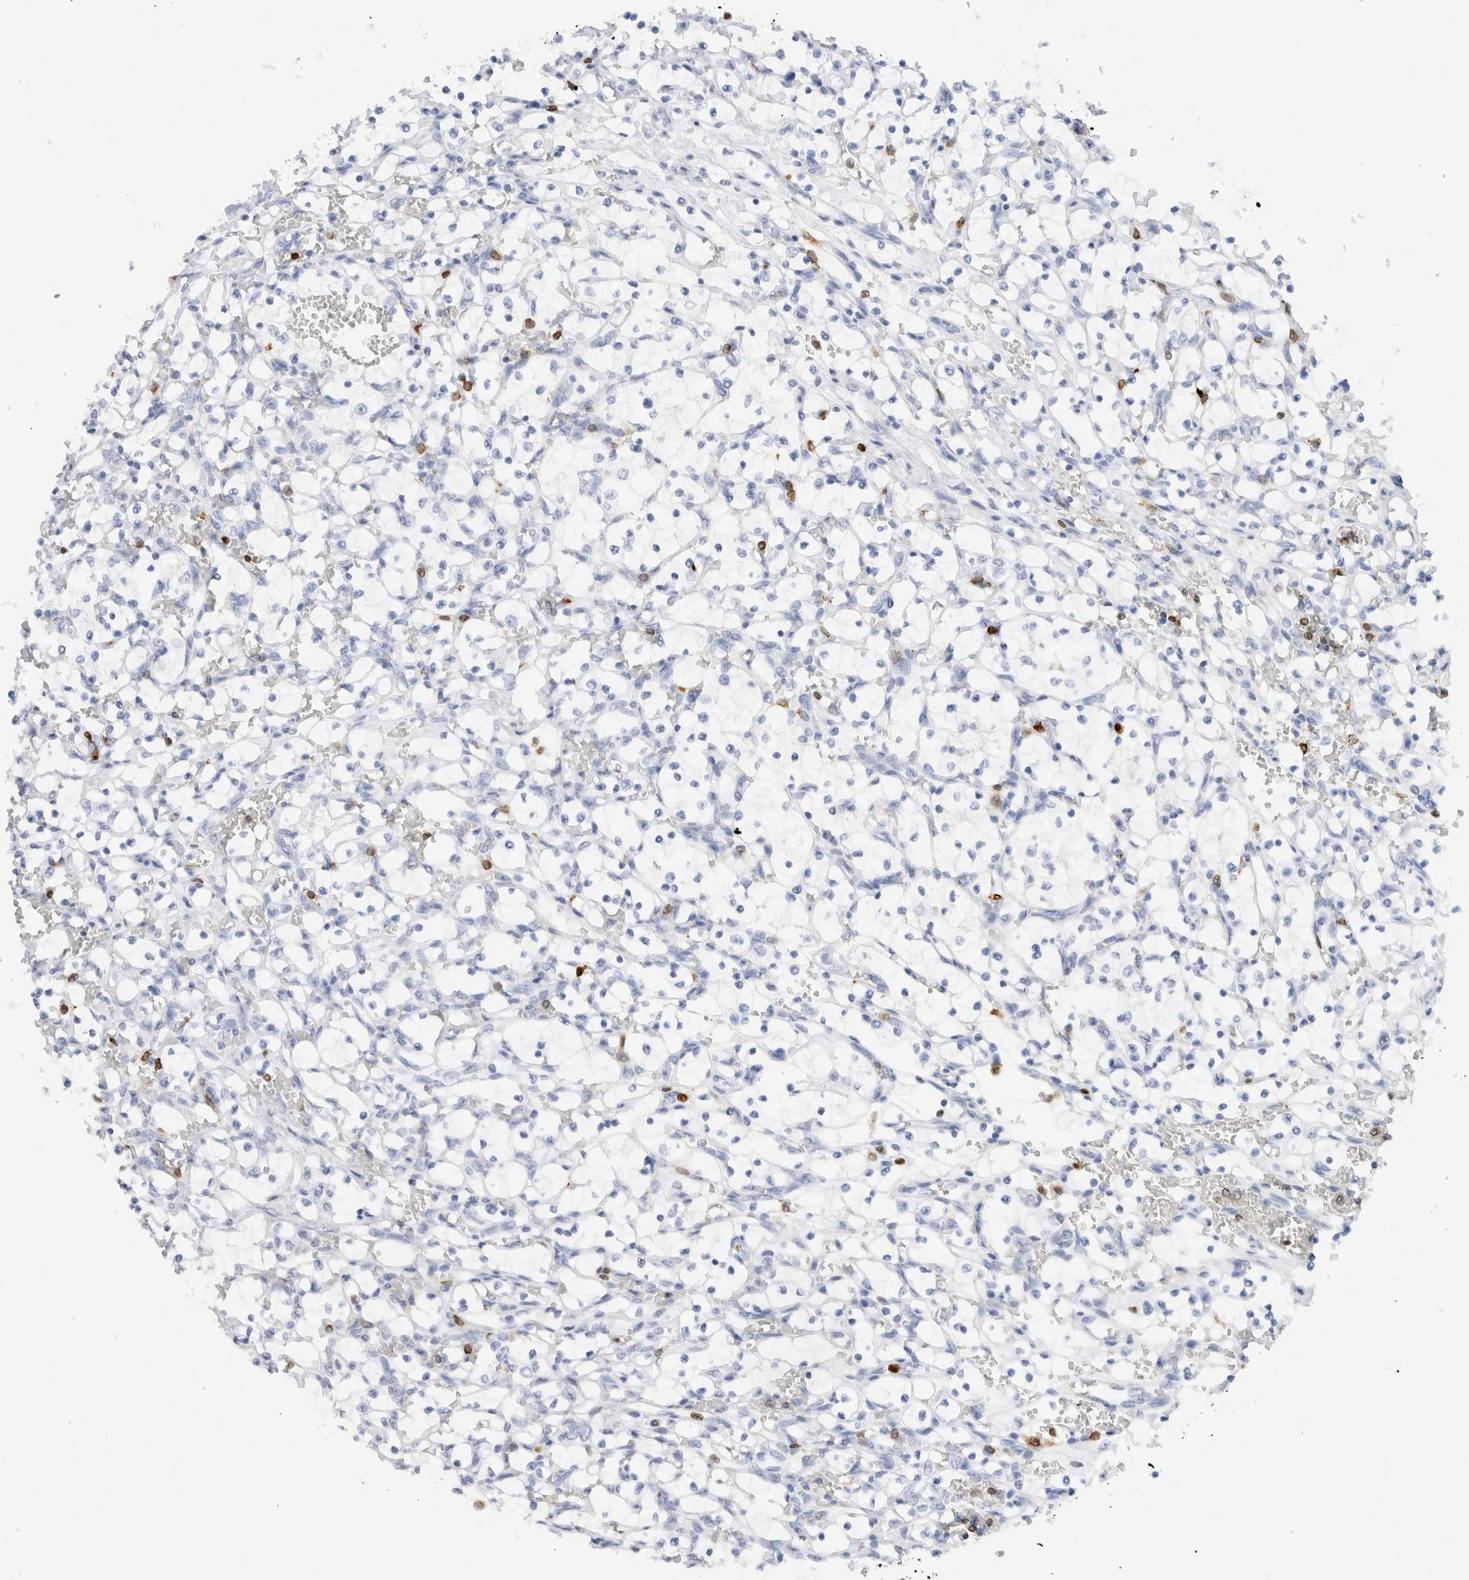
{"staining": {"intensity": "negative", "quantity": "none", "location": "none"}, "tissue": "renal cancer", "cell_type": "Tumor cells", "image_type": "cancer", "snomed": [{"axis": "morphology", "description": "Adenocarcinoma, NOS"}, {"axis": "topography", "description": "Kidney"}], "caption": "This histopathology image is of adenocarcinoma (renal) stained with IHC to label a protein in brown with the nuclei are counter-stained blue. There is no staining in tumor cells.", "gene": "ALOX5AP", "patient": {"sex": "female", "age": 69}}